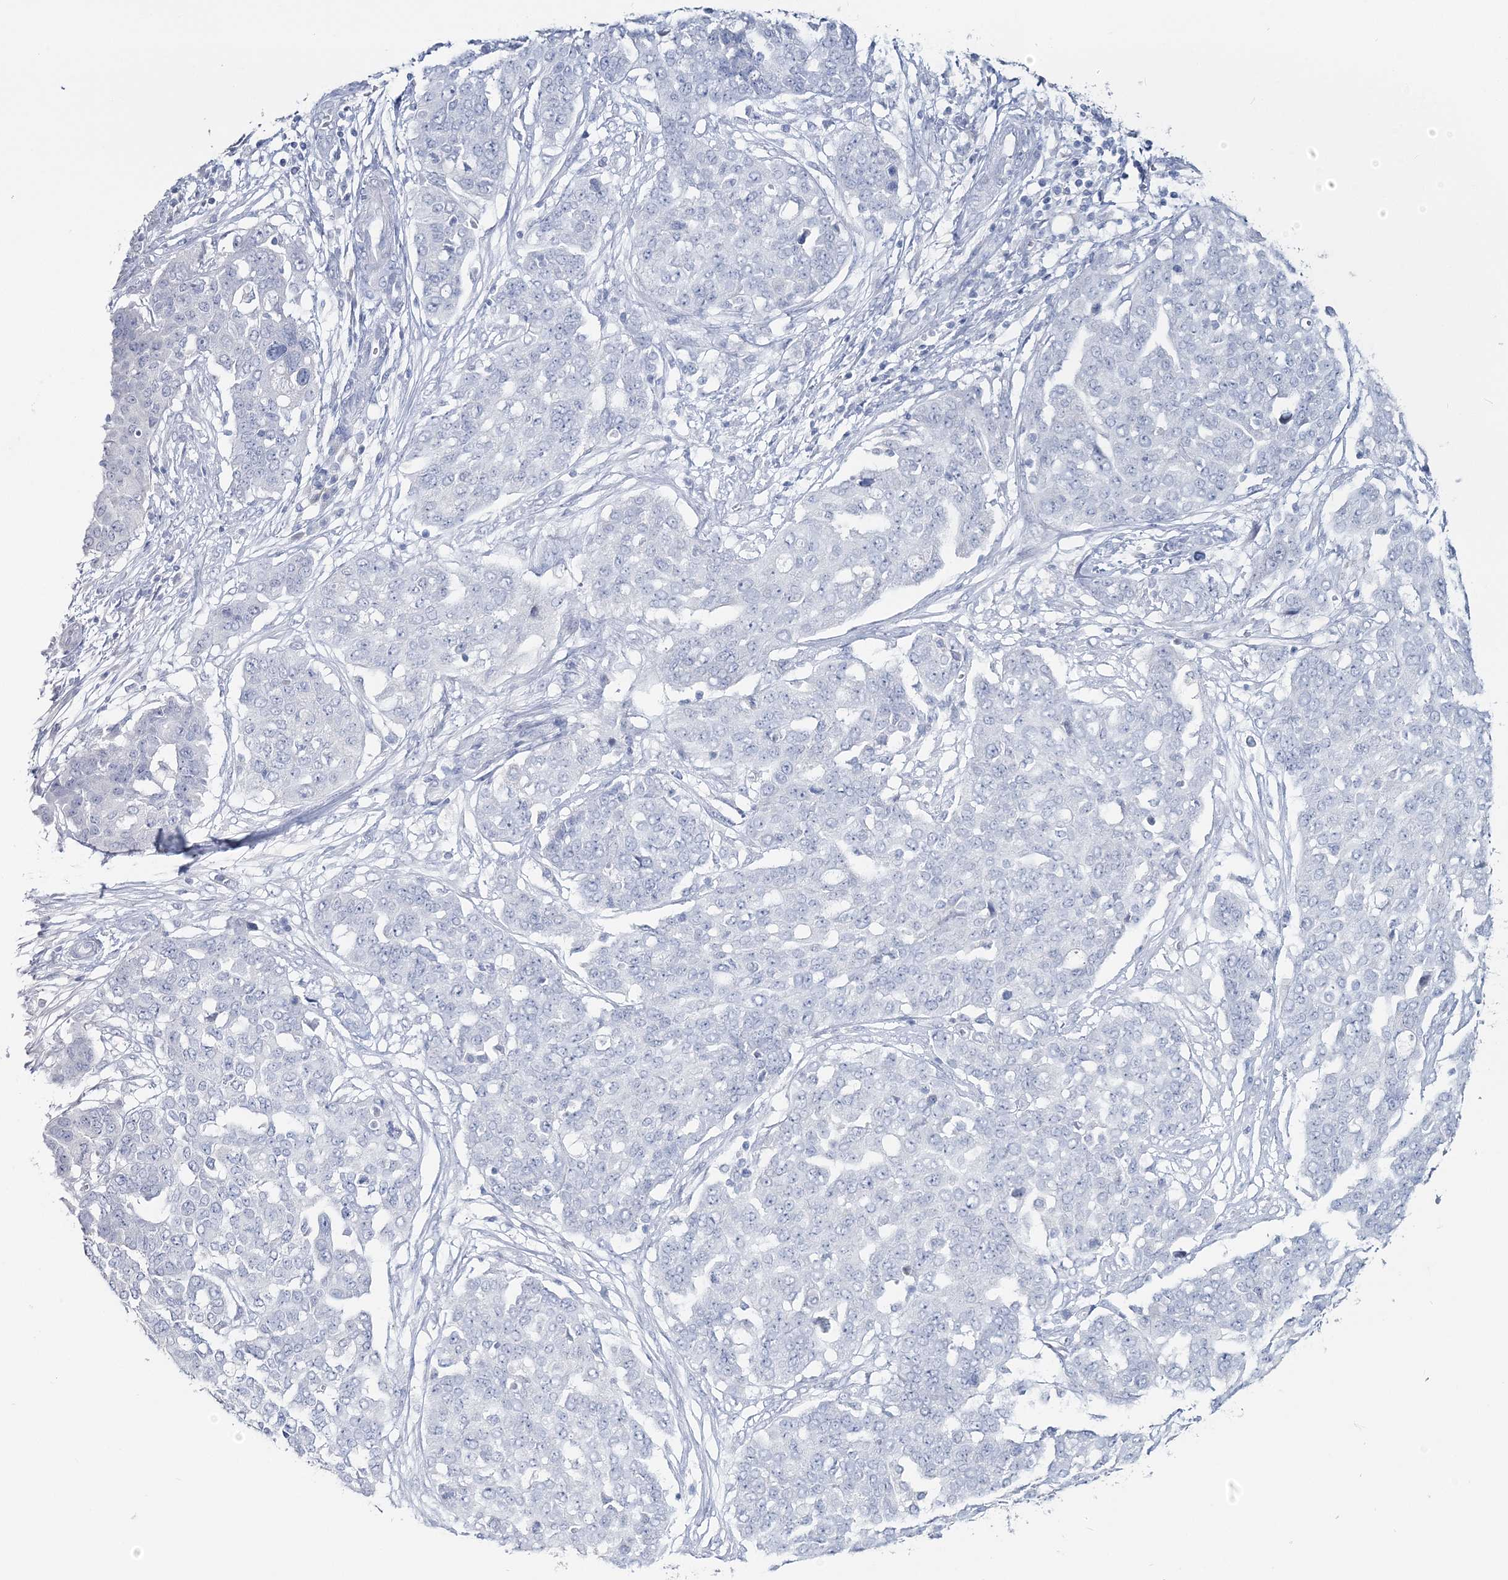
{"staining": {"intensity": "negative", "quantity": "none", "location": "none"}, "tissue": "ovarian cancer", "cell_type": "Tumor cells", "image_type": "cancer", "snomed": [{"axis": "morphology", "description": "Cystadenocarcinoma, serous, NOS"}, {"axis": "topography", "description": "Soft tissue"}, {"axis": "topography", "description": "Ovary"}], "caption": "Immunohistochemistry (IHC) photomicrograph of neoplastic tissue: human ovarian cancer stained with DAB (3,3'-diaminobenzidine) displays no significant protein positivity in tumor cells.", "gene": "CYP3A4", "patient": {"sex": "female", "age": 57}}